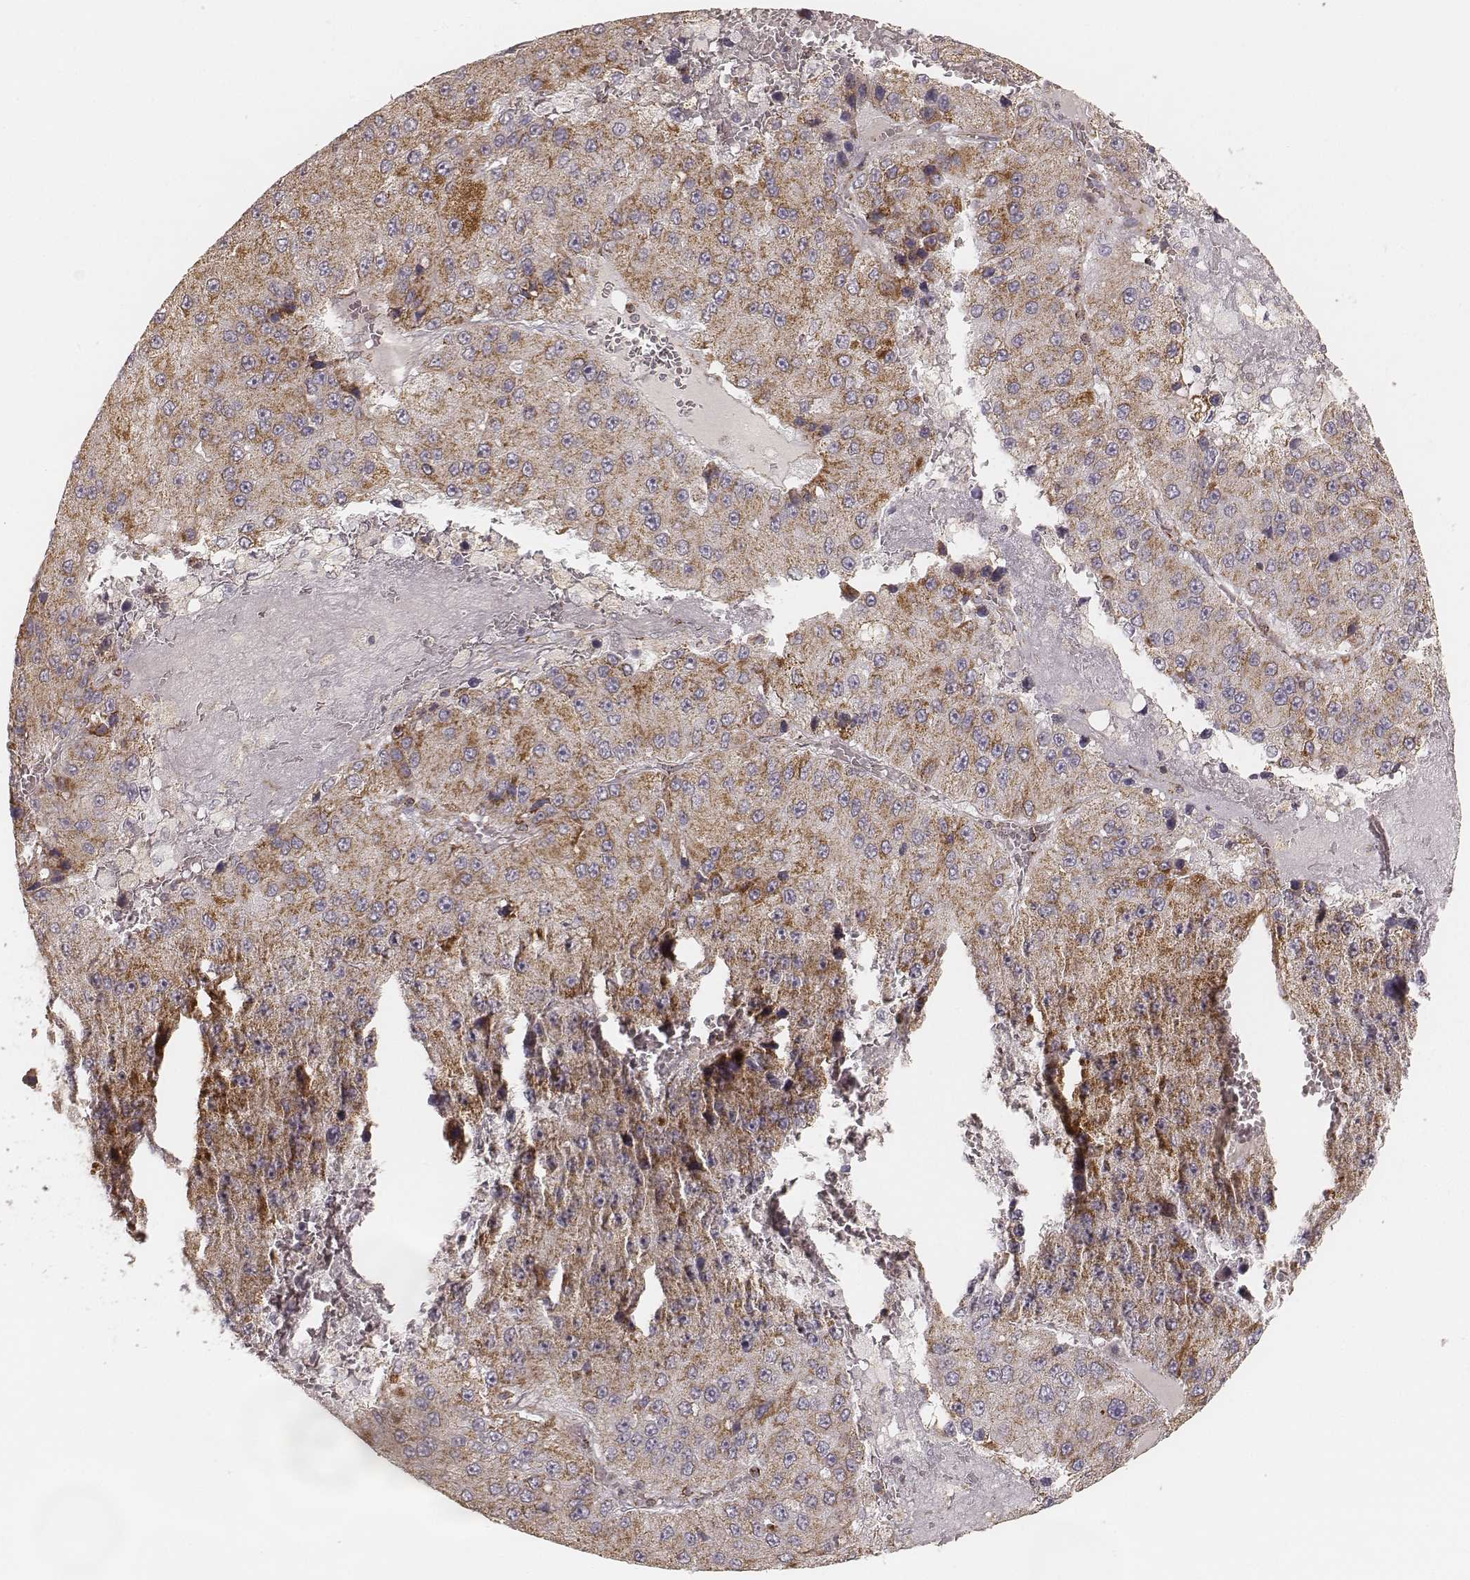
{"staining": {"intensity": "moderate", "quantity": ">75%", "location": "cytoplasmic/membranous"}, "tissue": "liver cancer", "cell_type": "Tumor cells", "image_type": "cancer", "snomed": [{"axis": "morphology", "description": "Carcinoma, Hepatocellular, NOS"}, {"axis": "topography", "description": "Liver"}], "caption": "An immunohistochemistry (IHC) image of neoplastic tissue is shown. Protein staining in brown highlights moderate cytoplasmic/membranous positivity in hepatocellular carcinoma (liver) within tumor cells. (Stains: DAB (3,3'-diaminobenzidine) in brown, nuclei in blue, Microscopy: brightfield microscopy at high magnification).", "gene": "CS", "patient": {"sex": "female", "age": 73}}